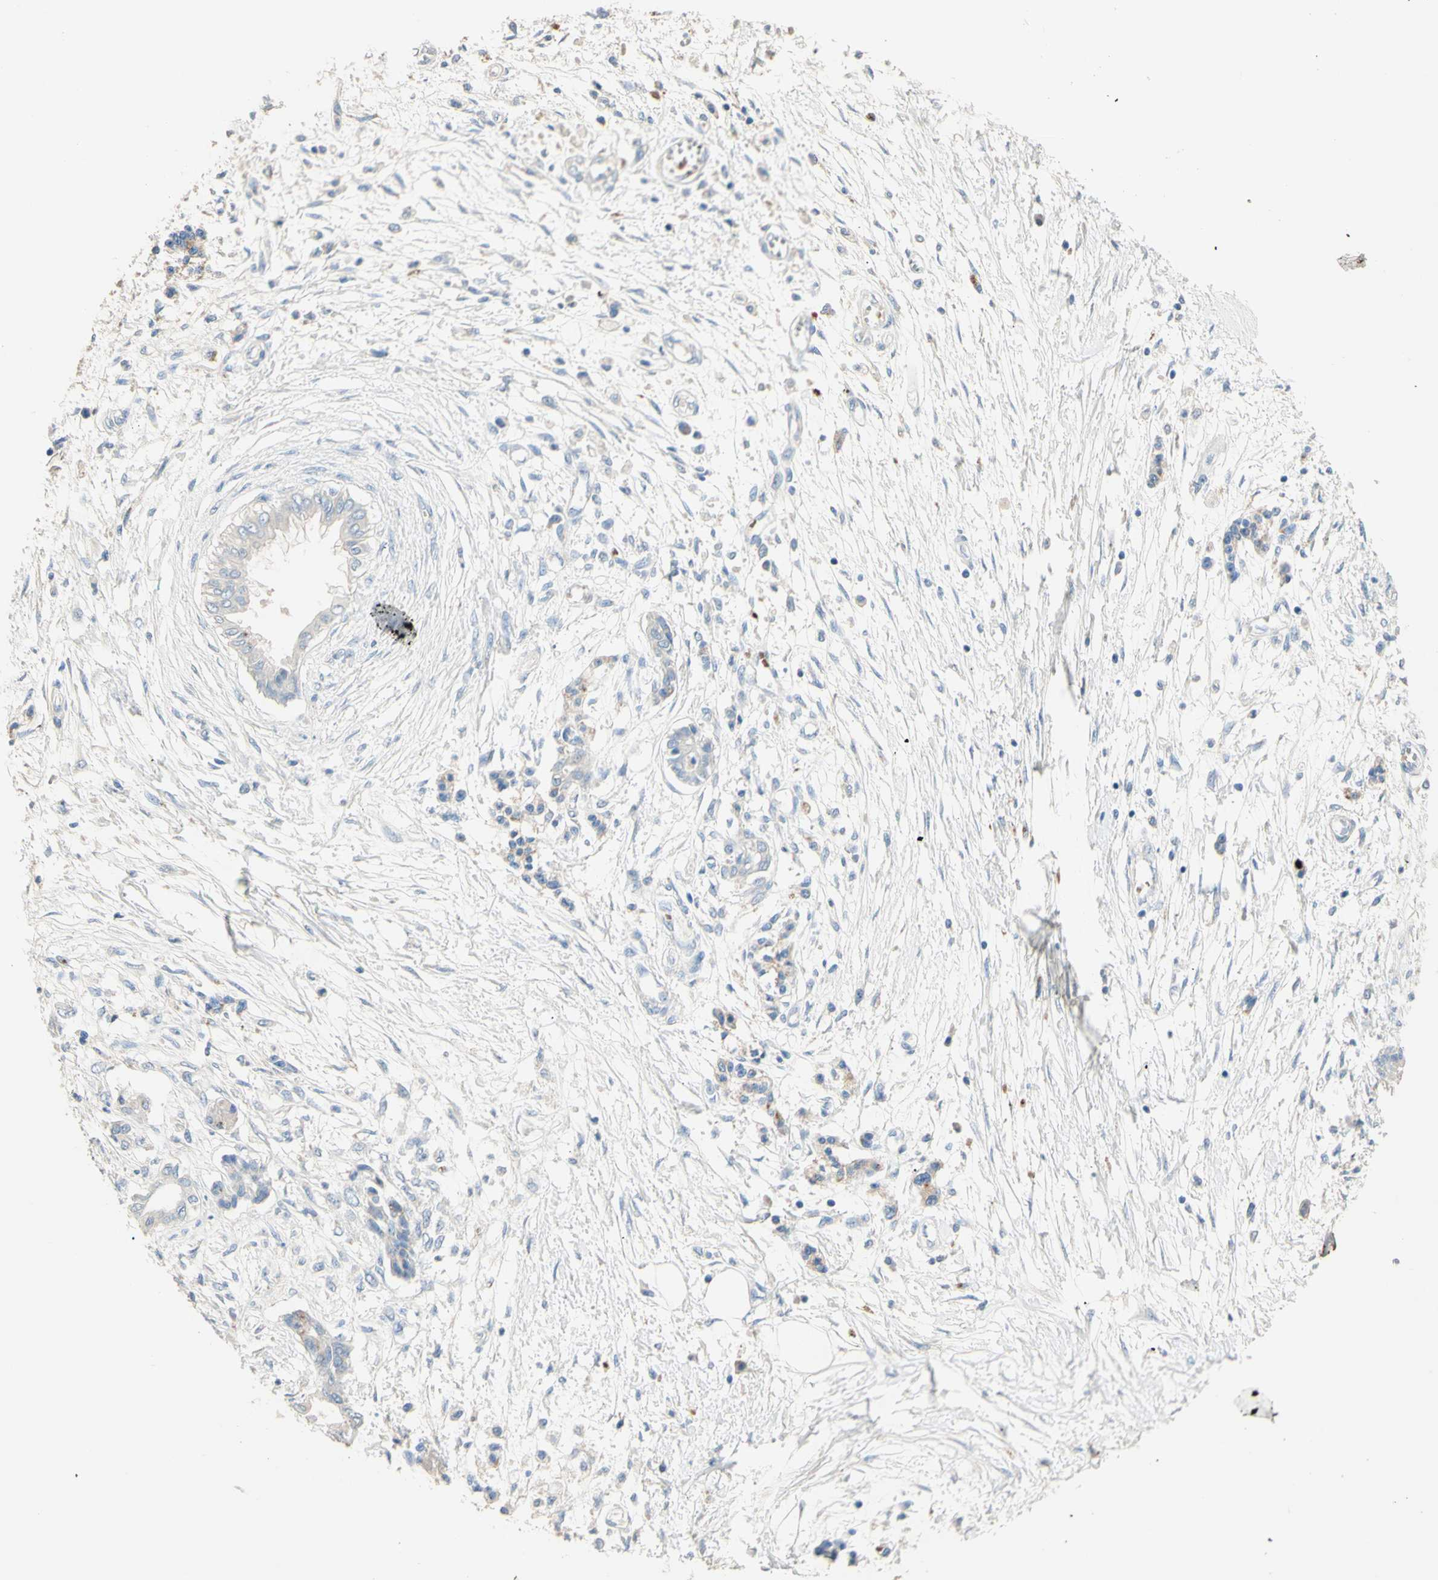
{"staining": {"intensity": "weak", "quantity": "<25%", "location": "cytoplasmic/membranous"}, "tissue": "pancreatic cancer", "cell_type": "Tumor cells", "image_type": "cancer", "snomed": [{"axis": "morphology", "description": "Adenocarcinoma, NOS"}, {"axis": "topography", "description": "Pancreas"}], "caption": "An IHC micrograph of pancreatic adenocarcinoma is shown. There is no staining in tumor cells of pancreatic adenocarcinoma. (DAB (3,3'-diaminobenzidine) immunohistochemistry (IHC) visualized using brightfield microscopy, high magnification).", "gene": "CDON", "patient": {"sex": "male", "age": 56}}